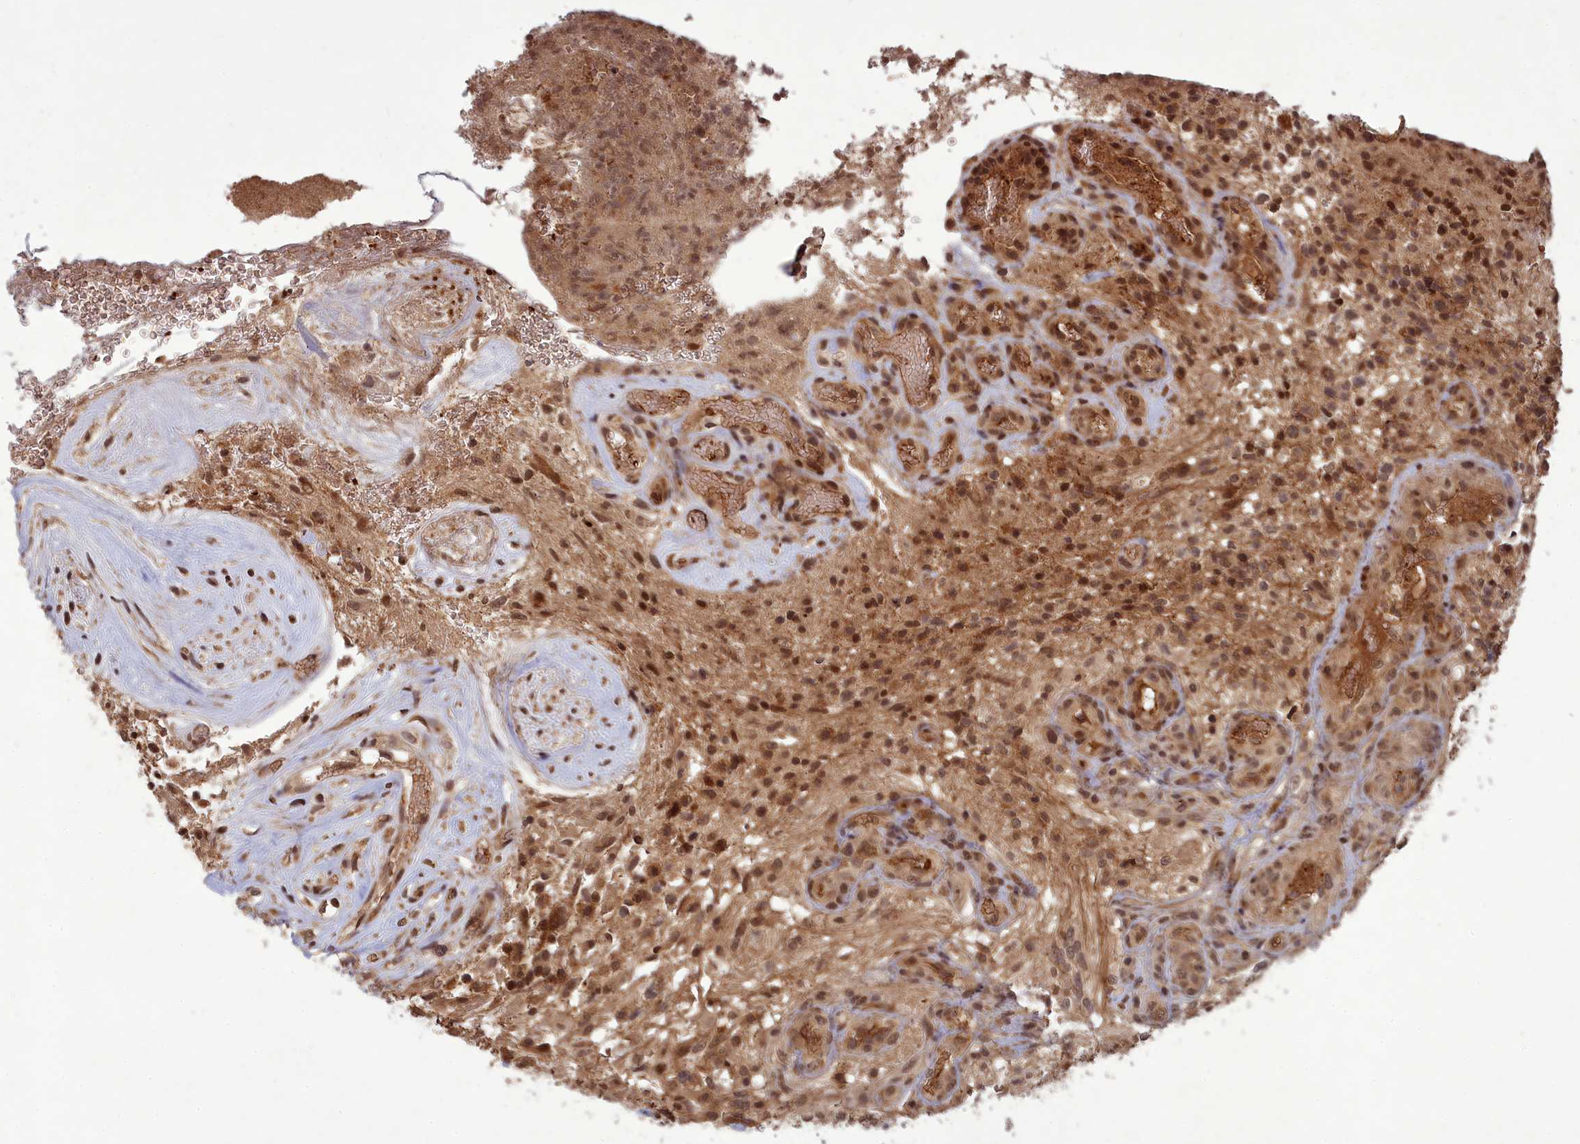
{"staining": {"intensity": "moderate", "quantity": ">75%", "location": "cytoplasmic/membranous,nuclear"}, "tissue": "glioma", "cell_type": "Tumor cells", "image_type": "cancer", "snomed": [{"axis": "morphology", "description": "Glioma, malignant, High grade"}, {"axis": "topography", "description": "Brain"}], "caption": "Immunohistochemistry (IHC) micrograph of neoplastic tissue: glioma stained using IHC shows medium levels of moderate protein expression localized specifically in the cytoplasmic/membranous and nuclear of tumor cells, appearing as a cytoplasmic/membranous and nuclear brown color.", "gene": "SRMS", "patient": {"sex": "male", "age": 56}}